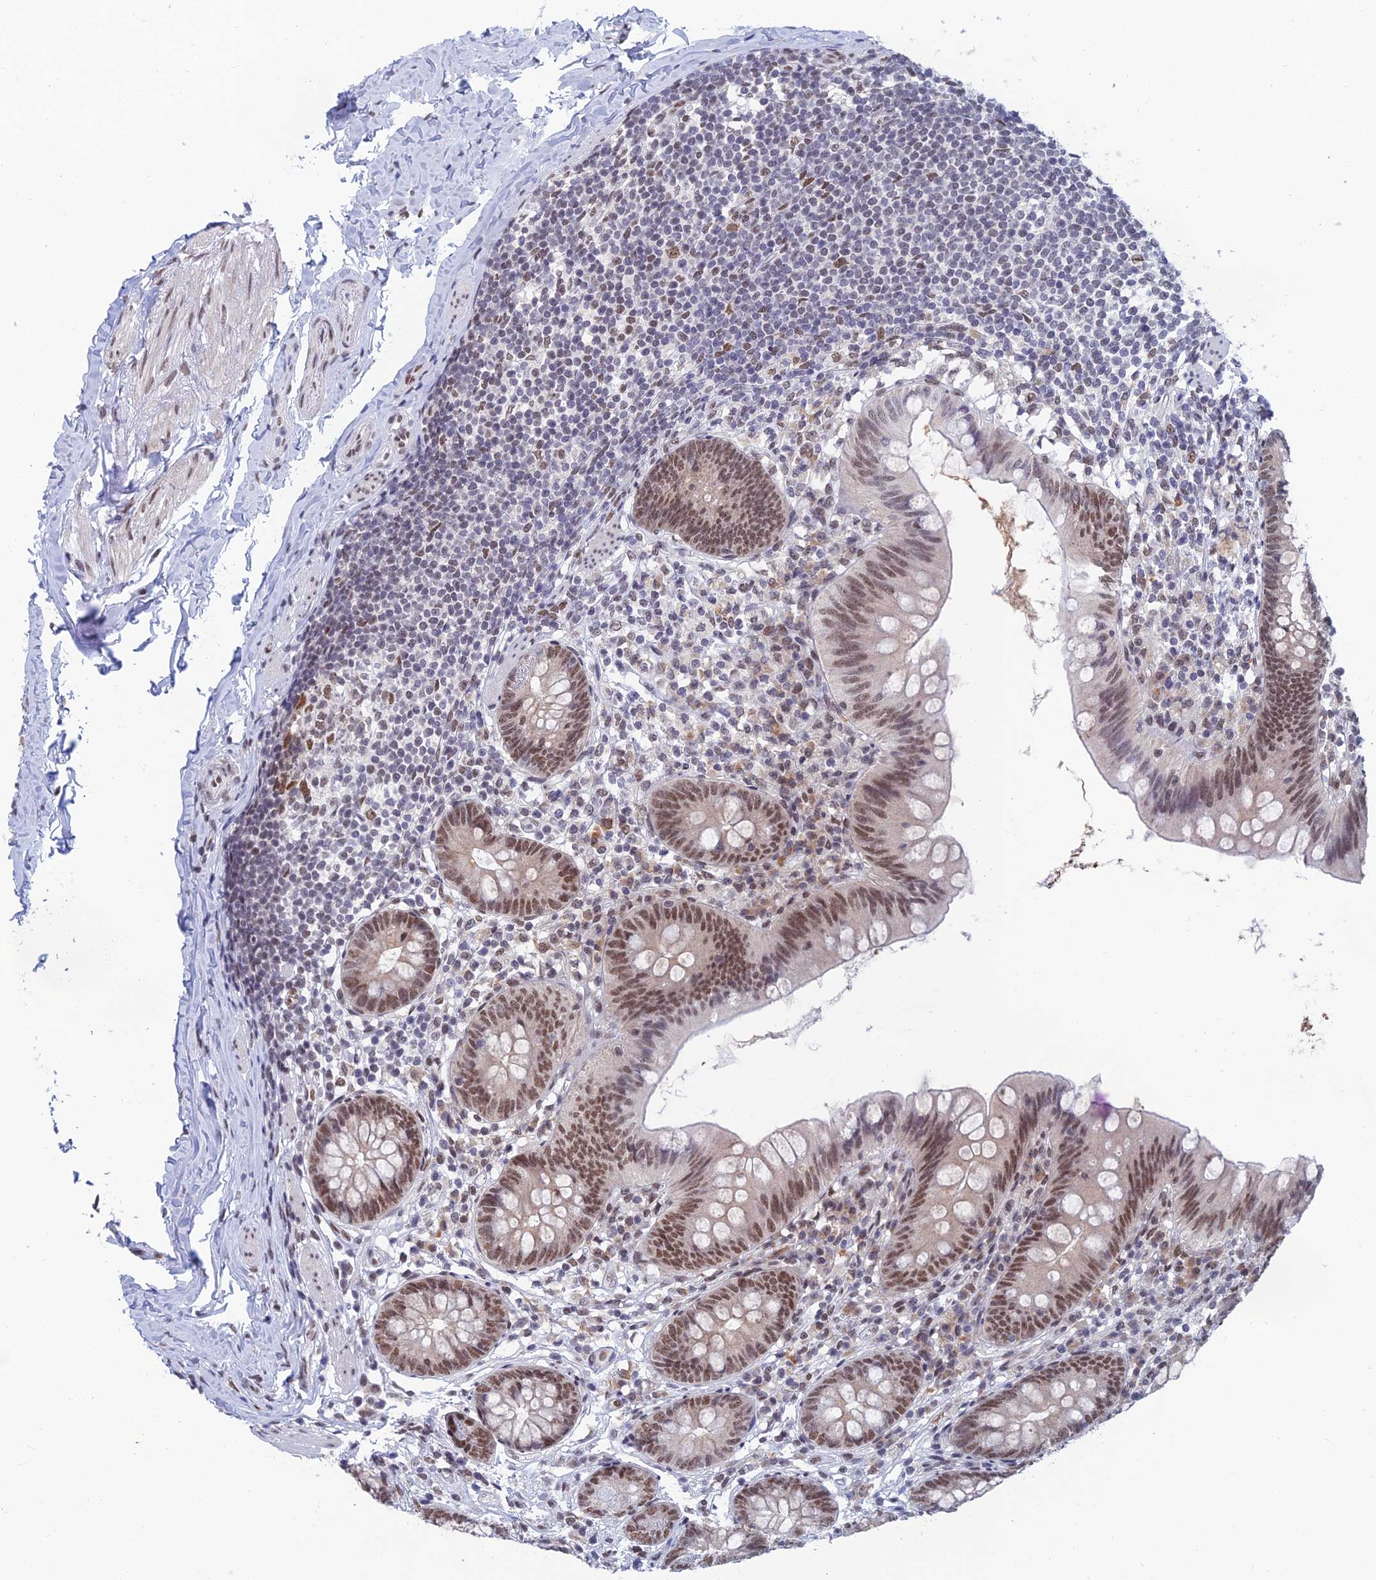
{"staining": {"intensity": "moderate", "quantity": ">75%", "location": "nuclear"}, "tissue": "appendix", "cell_type": "Glandular cells", "image_type": "normal", "snomed": [{"axis": "morphology", "description": "Normal tissue, NOS"}, {"axis": "topography", "description": "Appendix"}], "caption": "Benign appendix shows moderate nuclear expression in approximately >75% of glandular cells (Brightfield microscopy of DAB IHC at high magnification)..", "gene": "NABP2", "patient": {"sex": "female", "age": 62}}